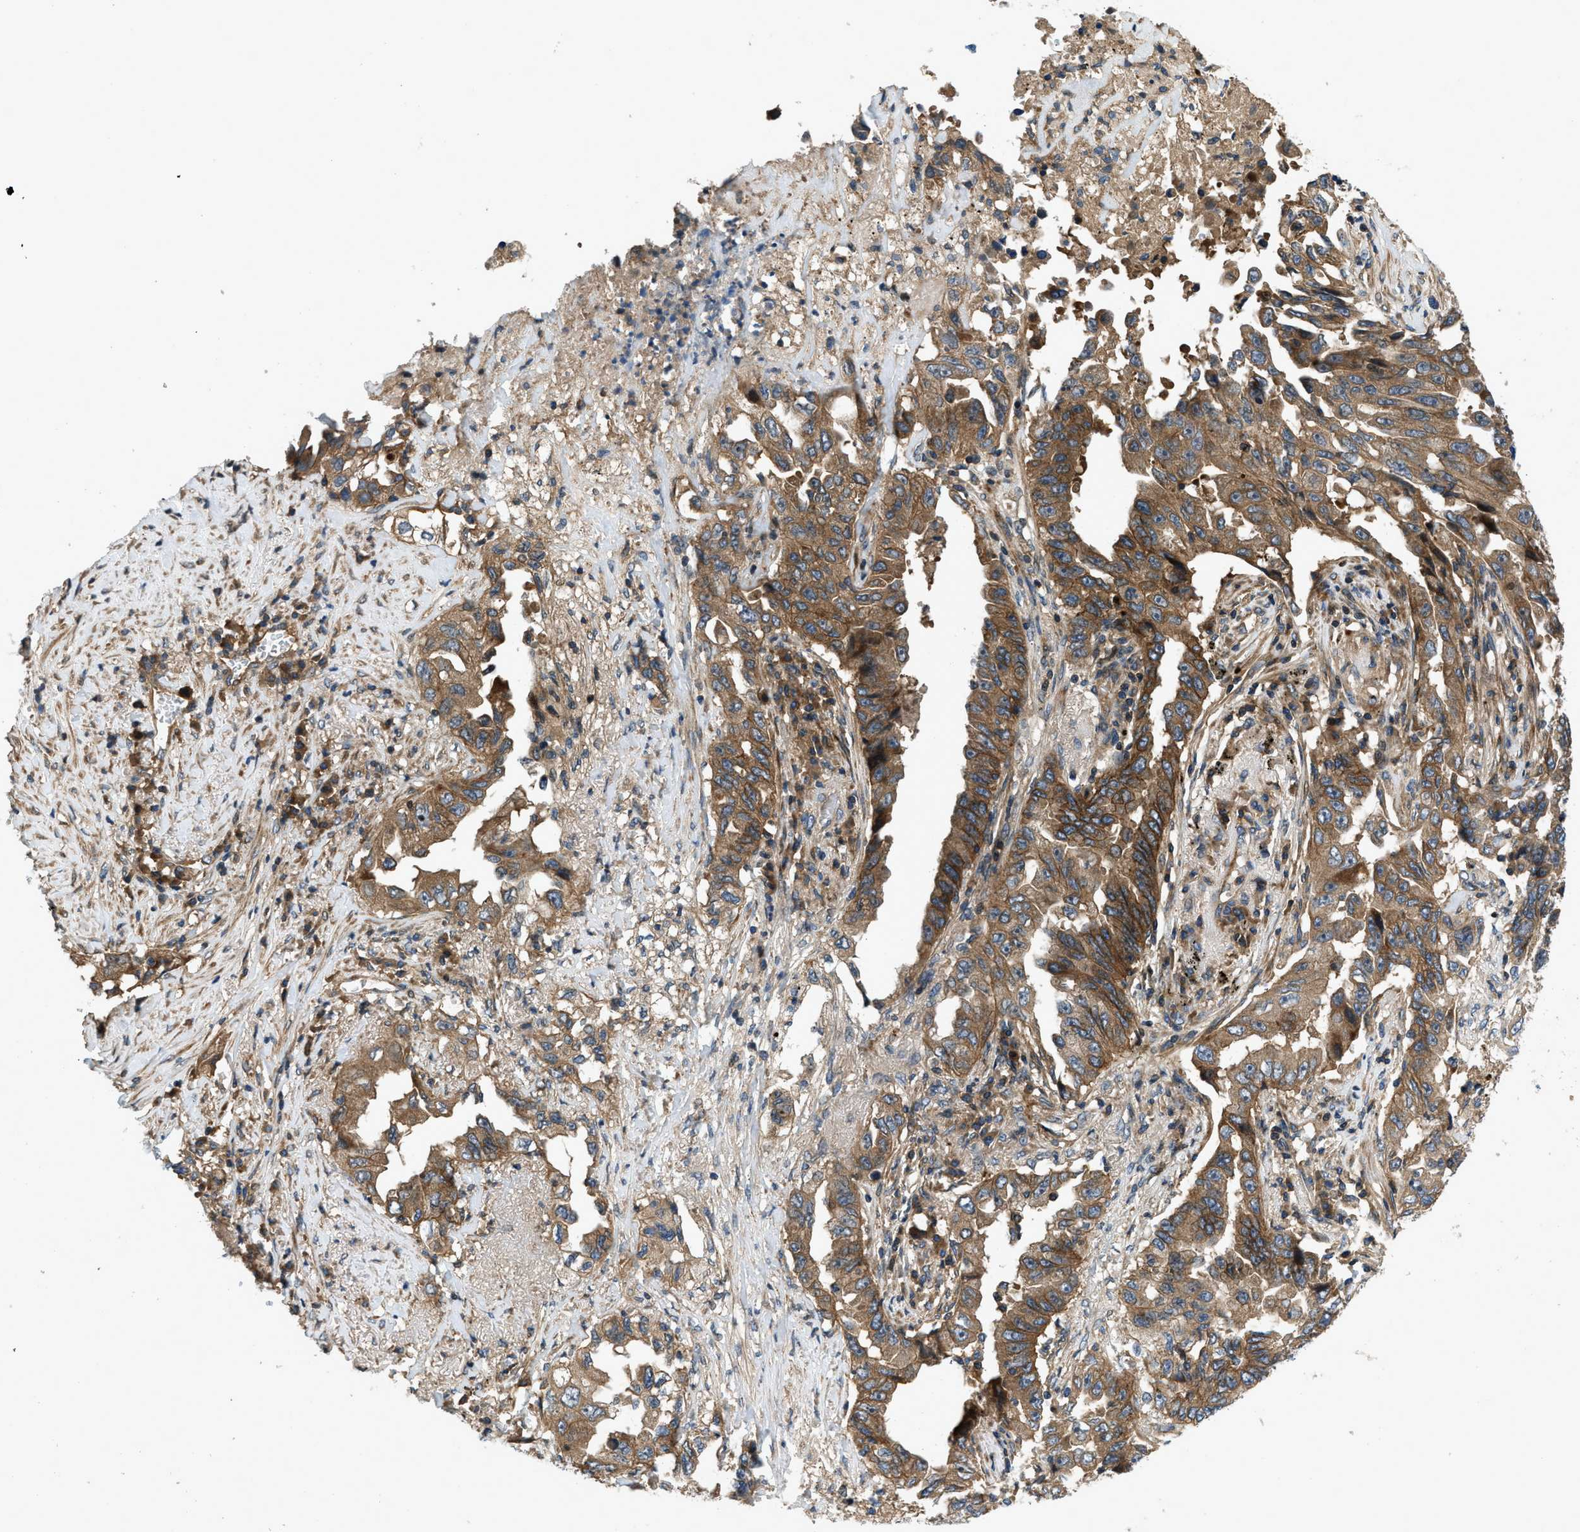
{"staining": {"intensity": "moderate", "quantity": ">75%", "location": "cytoplasmic/membranous"}, "tissue": "lung cancer", "cell_type": "Tumor cells", "image_type": "cancer", "snomed": [{"axis": "morphology", "description": "Adenocarcinoma, NOS"}, {"axis": "topography", "description": "Lung"}], "caption": "Approximately >75% of tumor cells in lung adenocarcinoma display moderate cytoplasmic/membranous protein staining as visualized by brown immunohistochemical staining.", "gene": "CNNM3", "patient": {"sex": "female", "age": 51}}